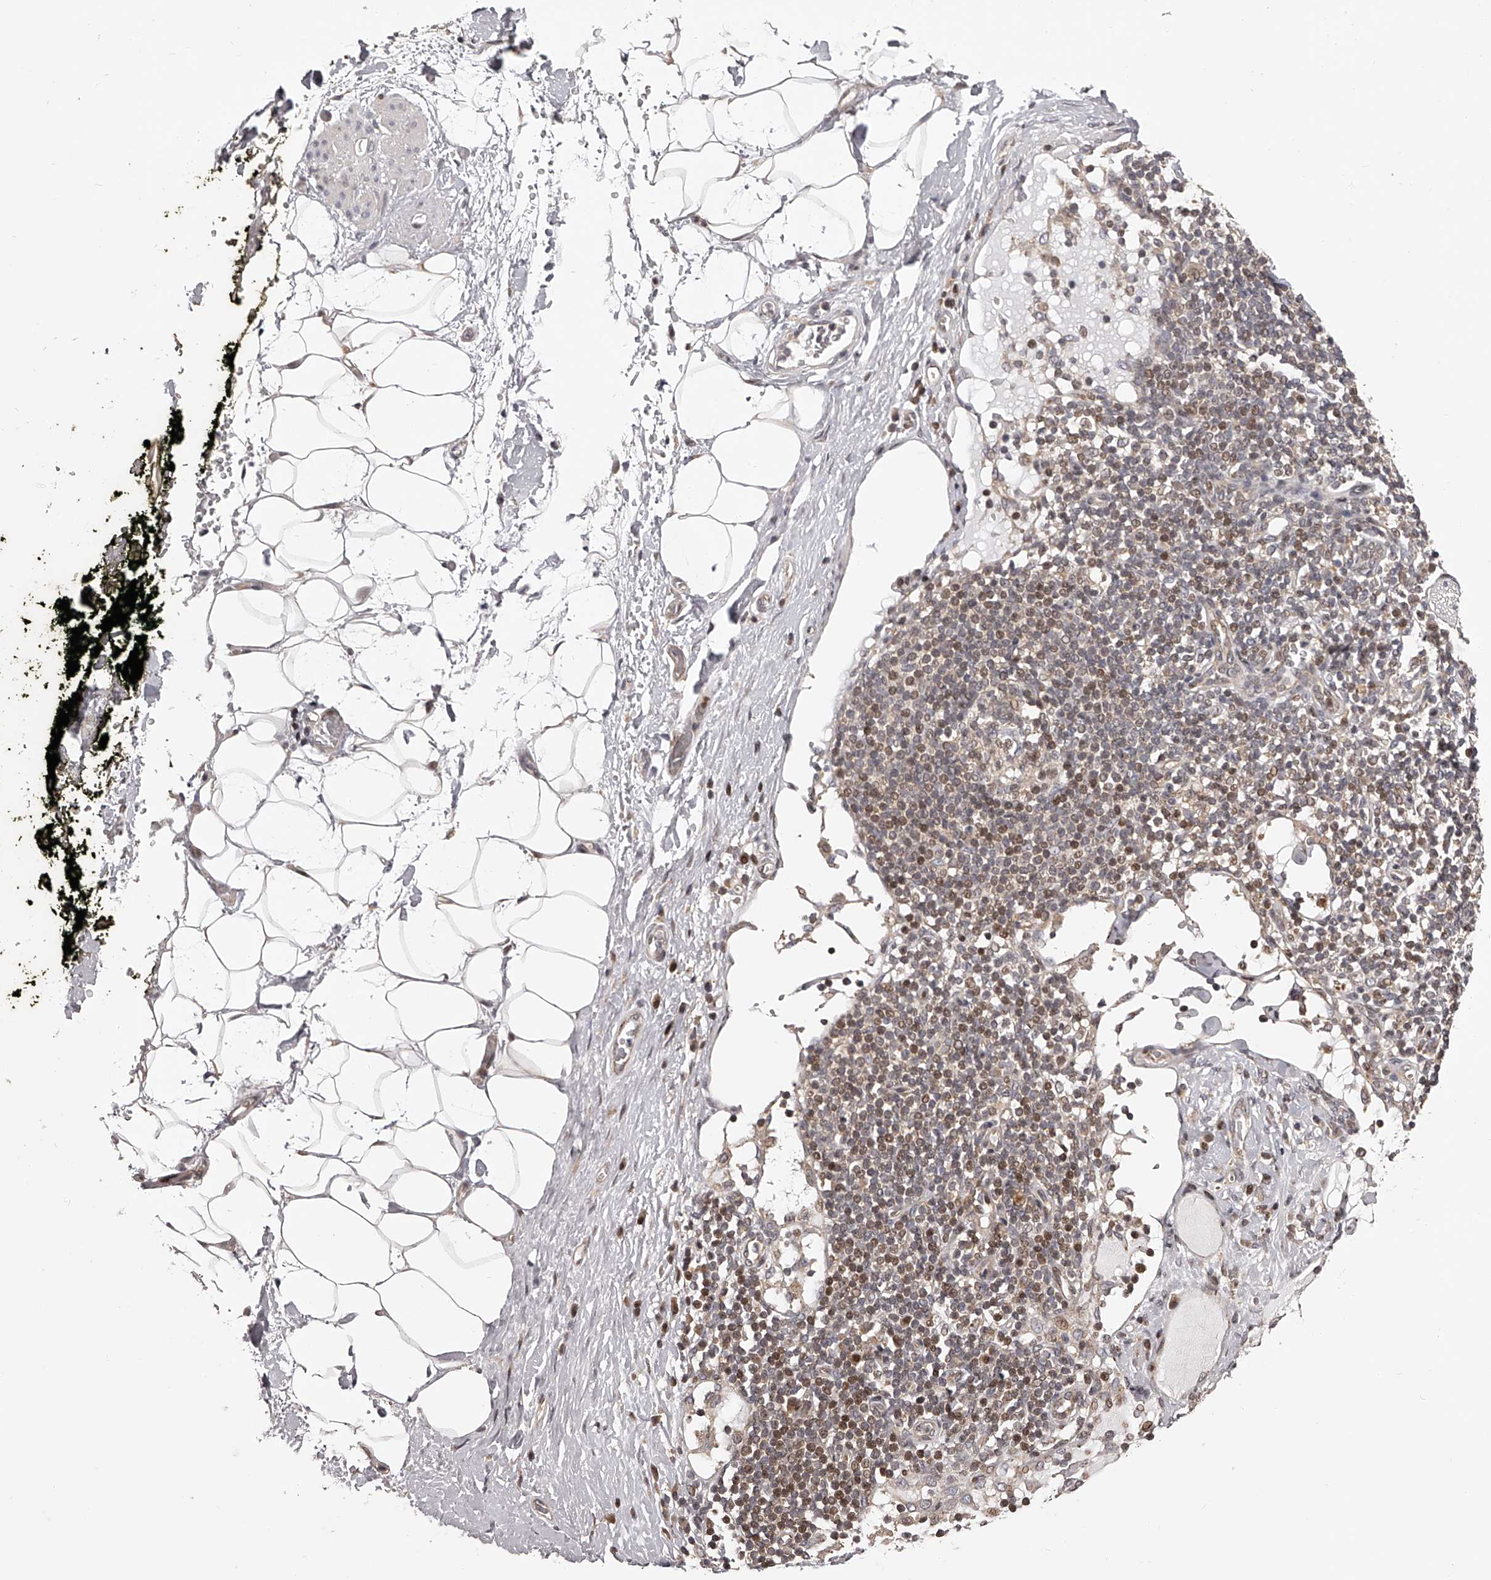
{"staining": {"intensity": "weak", "quantity": ">75%", "location": "nuclear"}, "tissue": "adipose tissue", "cell_type": "Adipocytes", "image_type": "normal", "snomed": [{"axis": "morphology", "description": "Normal tissue, NOS"}, {"axis": "morphology", "description": "Adenocarcinoma, NOS"}, {"axis": "topography", "description": "Pancreas"}, {"axis": "topography", "description": "Peripheral nerve tissue"}], "caption": "Adipocytes reveal weak nuclear expression in about >75% of cells in benign adipose tissue.", "gene": "PFDN2", "patient": {"sex": "male", "age": 59}}